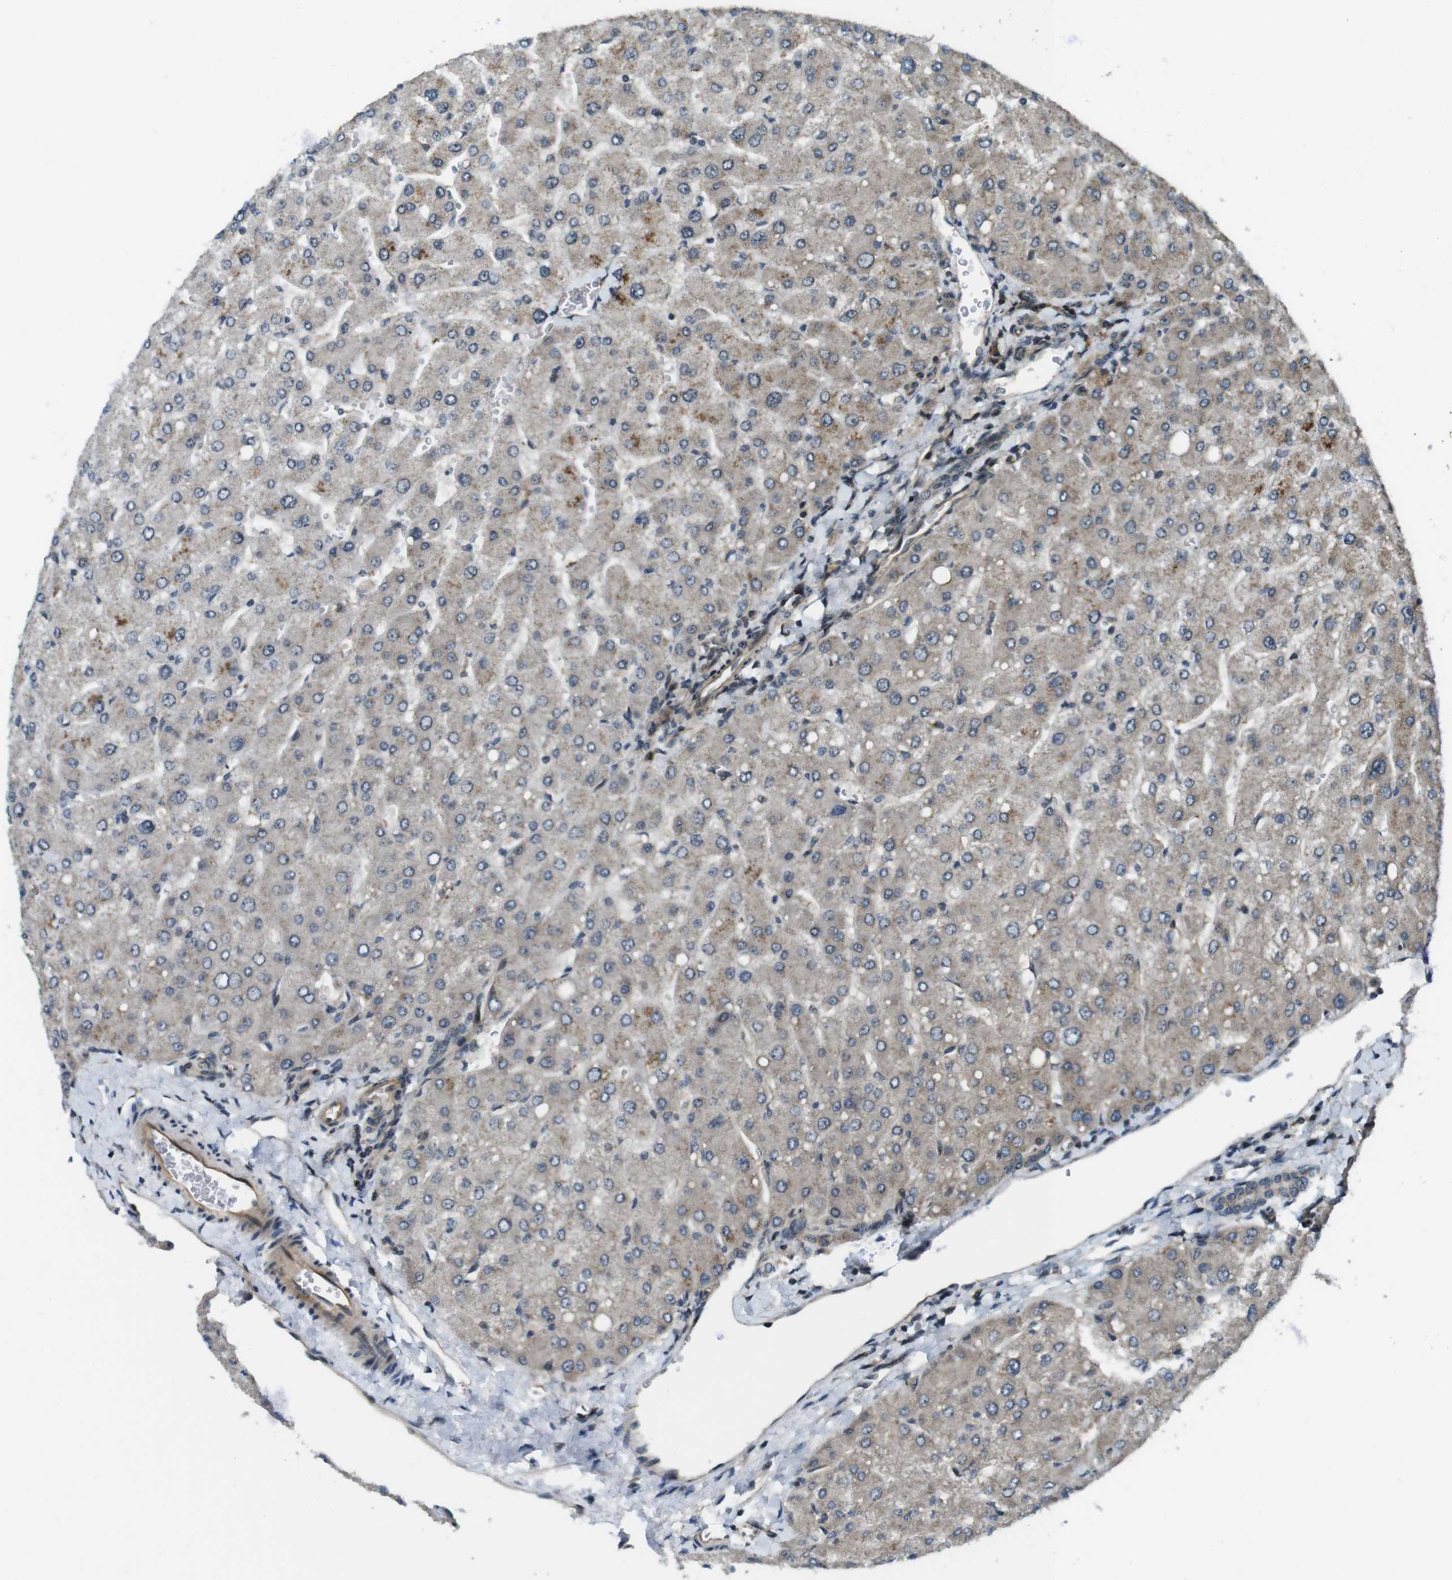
{"staining": {"intensity": "weak", "quantity": ">75%", "location": "cytoplasmic/membranous"}, "tissue": "liver", "cell_type": "Cholangiocytes", "image_type": "normal", "snomed": [{"axis": "morphology", "description": "Normal tissue, NOS"}, {"axis": "topography", "description": "Liver"}], "caption": "Unremarkable liver demonstrates weak cytoplasmic/membranous staining in about >75% of cholangiocytes Using DAB (brown) and hematoxylin (blue) stains, captured at high magnification using brightfield microscopy..", "gene": "TIAM2", "patient": {"sex": "male", "age": 55}}